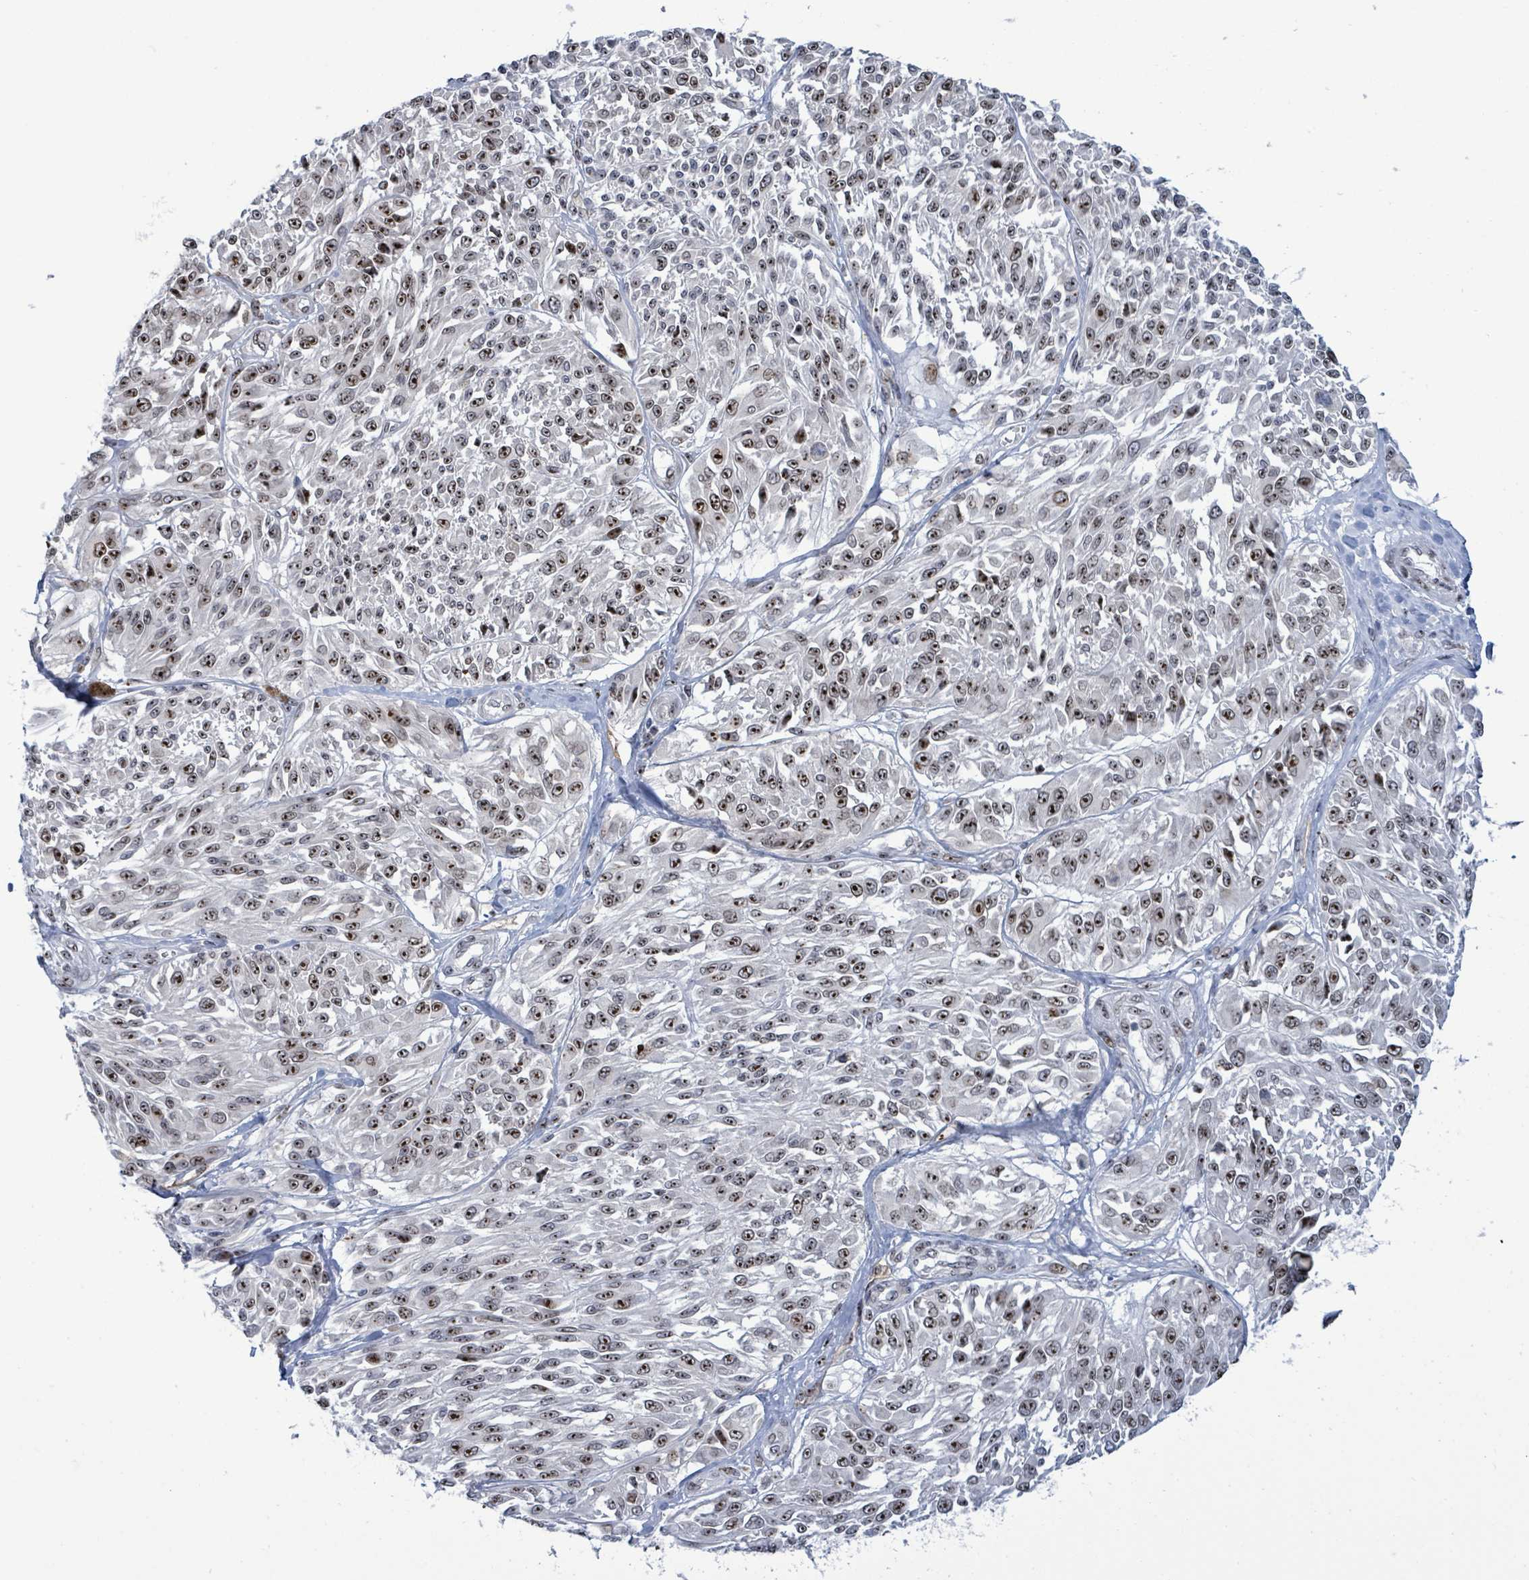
{"staining": {"intensity": "moderate", "quantity": ">75%", "location": "nuclear"}, "tissue": "melanoma", "cell_type": "Tumor cells", "image_type": "cancer", "snomed": [{"axis": "morphology", "description": "Malignant melanoma, NOS"}, {"axis": "topography", "description": "Skin"}], "caption": "Malignant melanoma tissue demonstrates moderate nuclear expression in about >75% of tumor cells", "gene": "RRN3", "patient": {"sex": "male", "age": 94}}